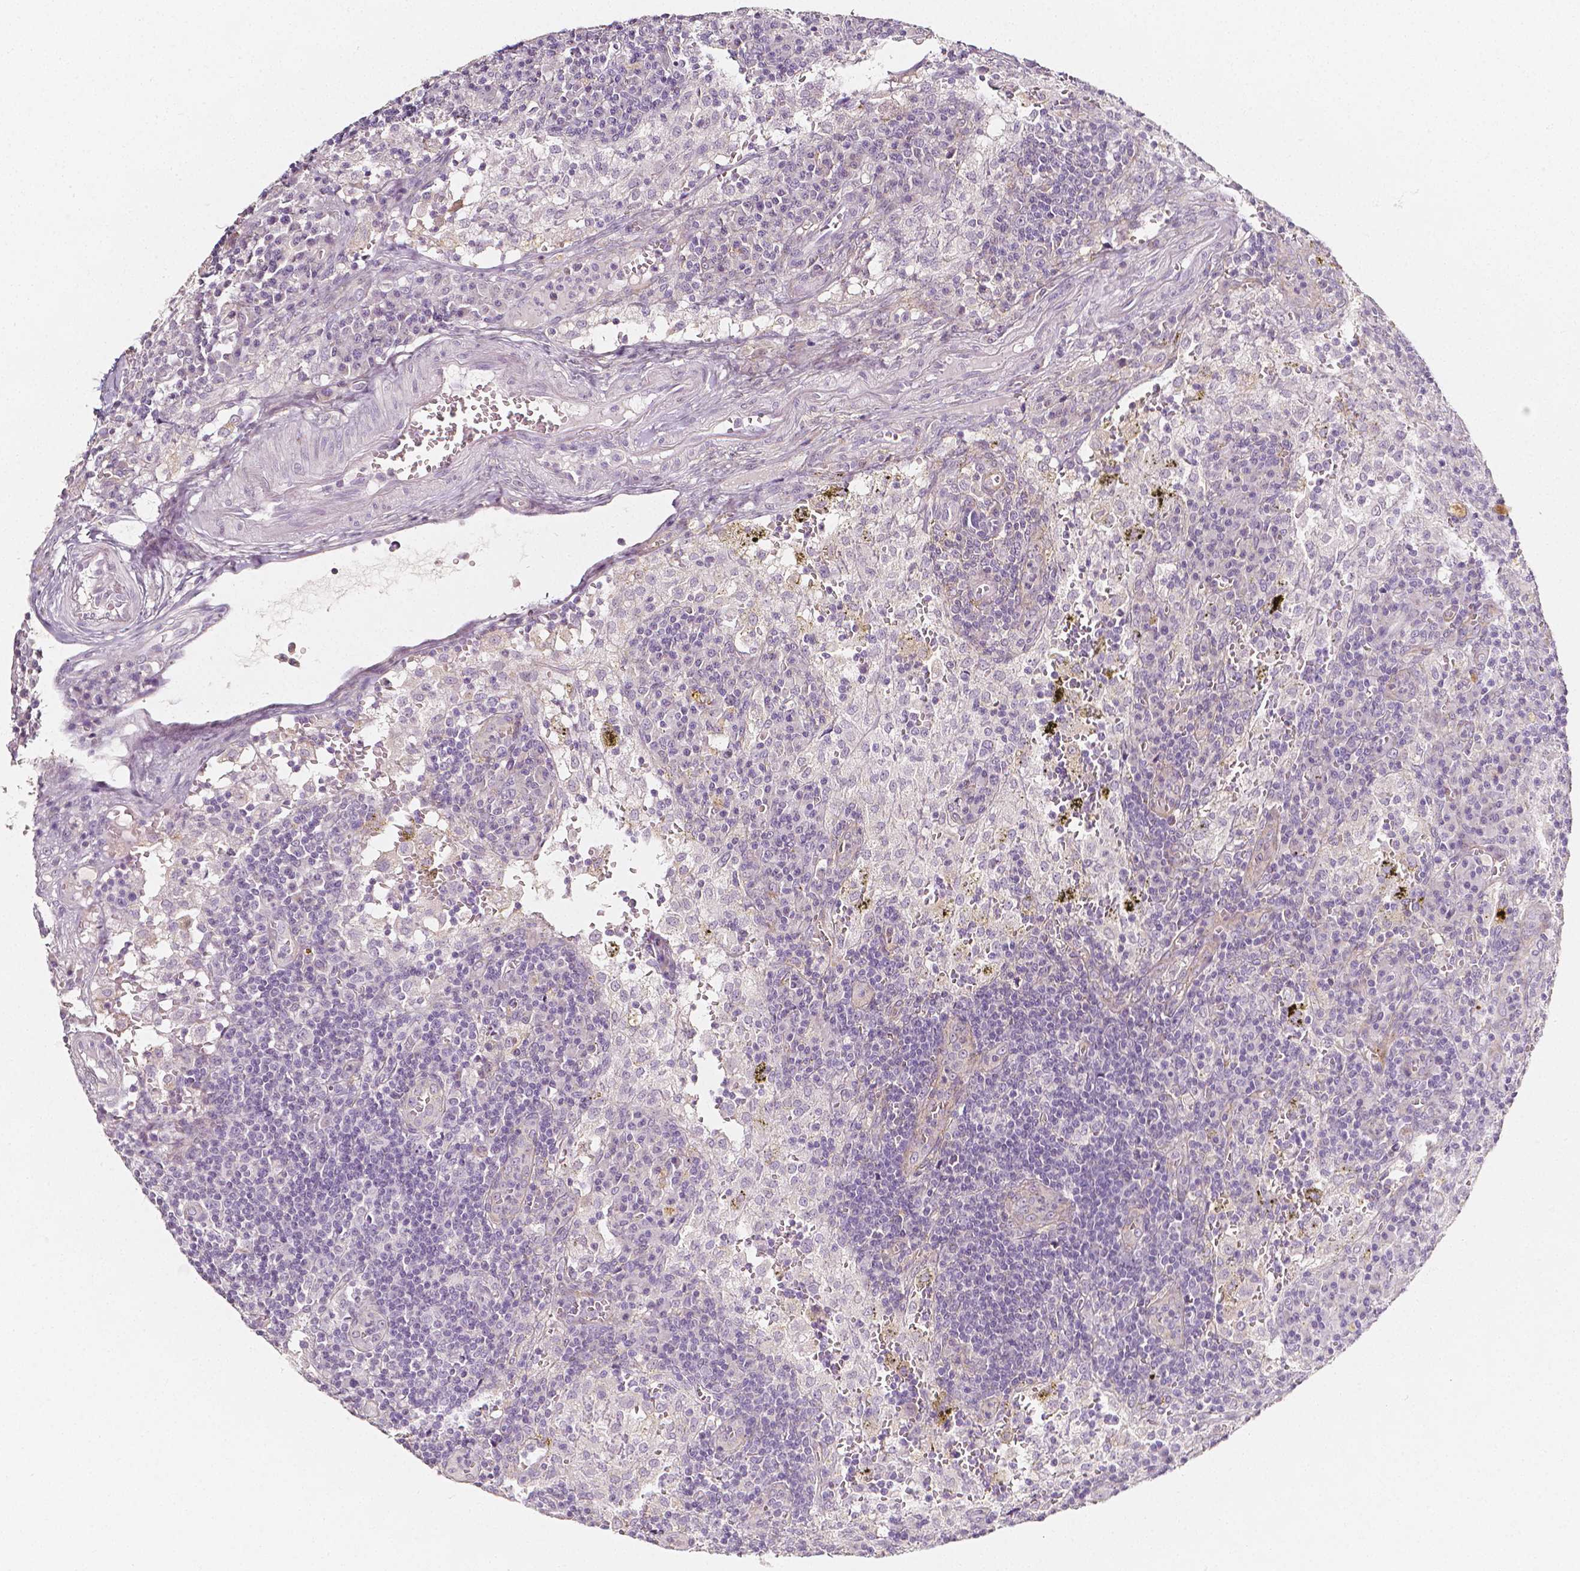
{"staining": {"intensity": "negative", "quantity": "none", "location": "none"}, "tissue": "lymph node", "cell_type": "Non-germinal center cells", "image_type": "normal", "snomed": [{"axis": "morphology", "description": "Normal tissue, NOS"}, {"axis": "topography", "description": "Lymph node"}], "caption": "Photomicrograph shows no protein expression in non-germinal center cells of benign lymph node.", "gene": "THY1", "patient": {"sex": "male", "age": 62}}